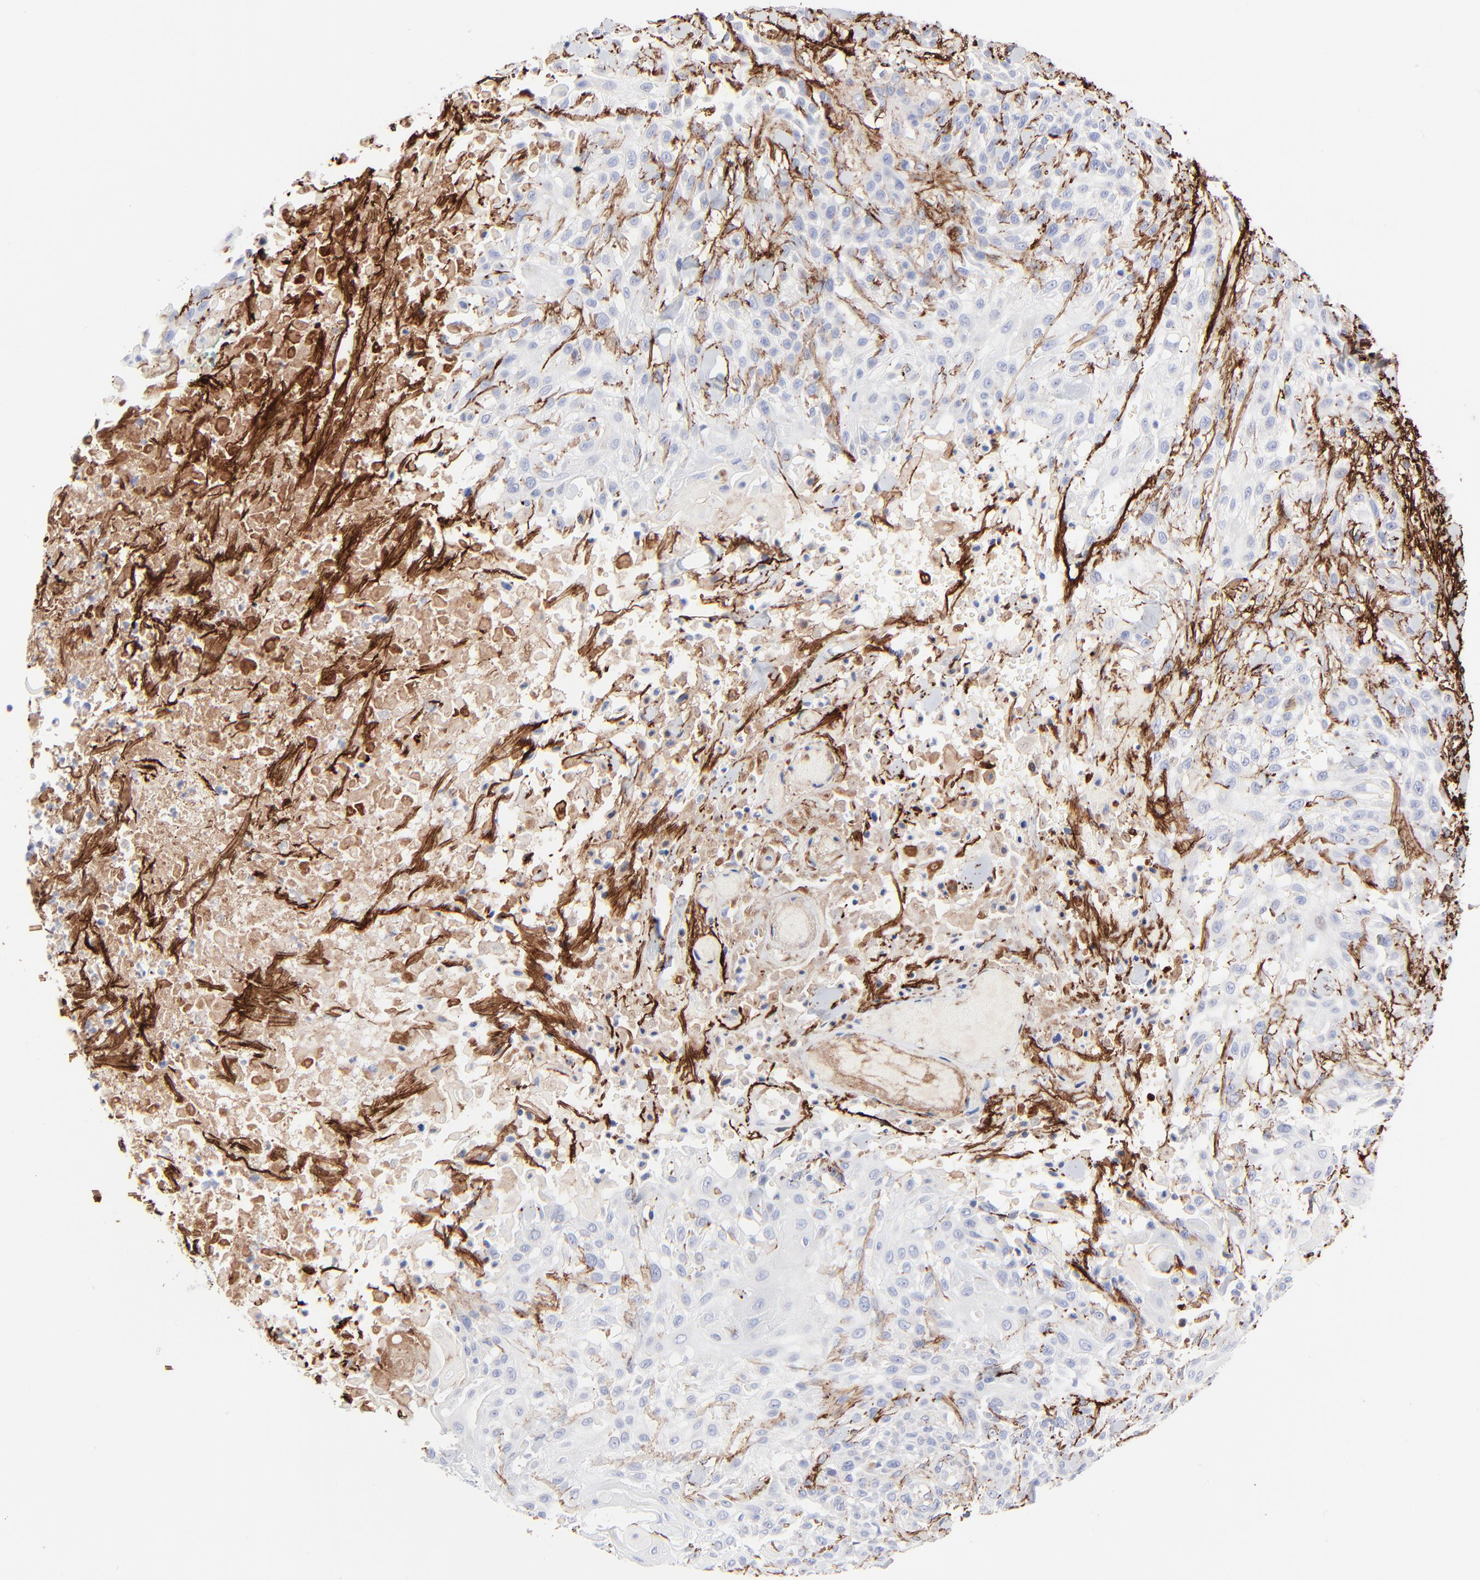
{"staining": {"intensity": "negative", "quantity": "none", "location": "none"}, "tissue": "skin cancer", "cell_type": "Tumor cells", "image_type": "cancer", "snomed": [{"axis": "morphology", "description": "Squamous cell carcinoma, NOS"}, {"axis": "topography", "description": "Skin"}], "caption": "The histopathology image displays no staining of tumor cells in skin cancer.", "gene": "FBLN2", "patient": {"sex": "female", "age": 42}}